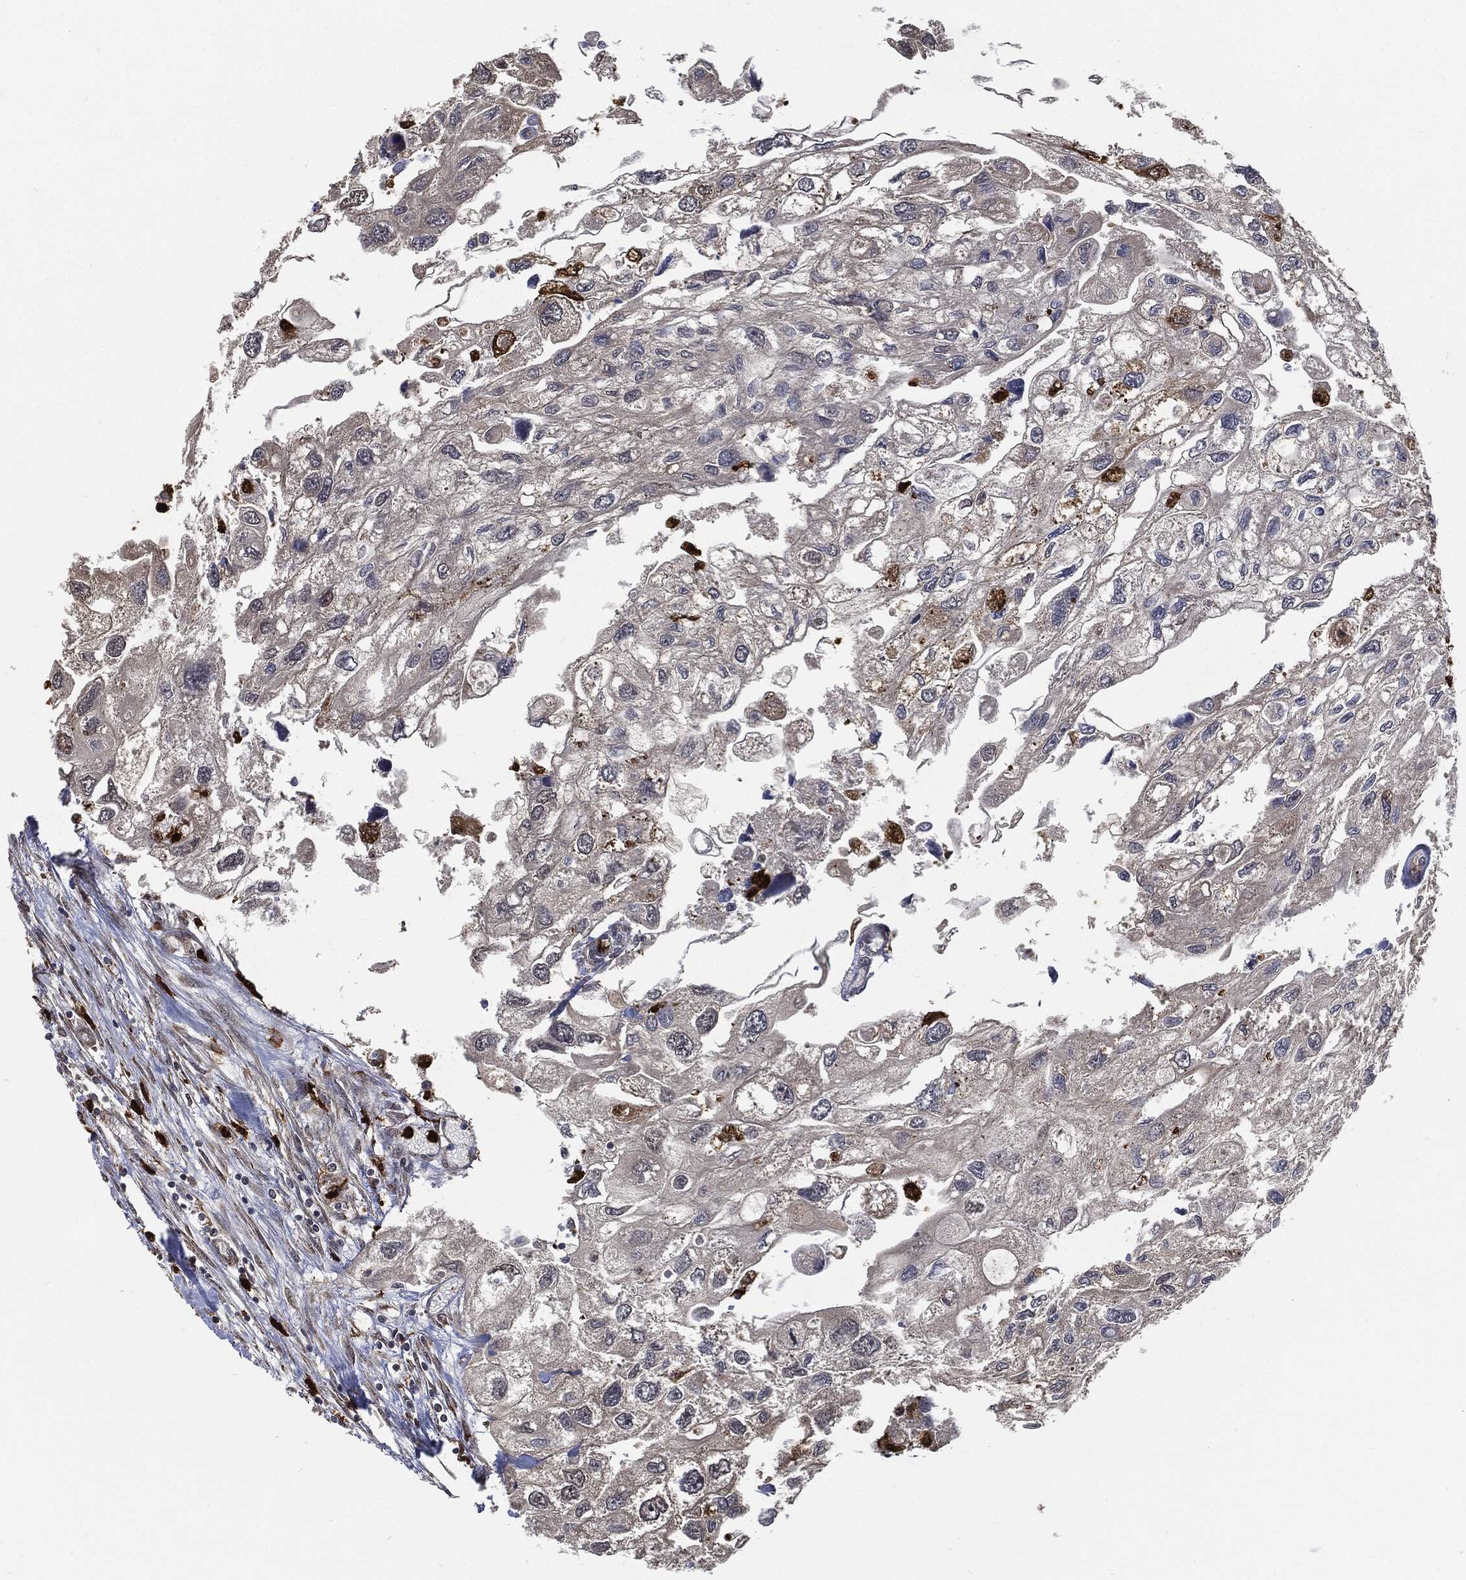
{"staining": {"intensity": "strong", "quantity": "<25%", "location": "cytoplasmic/membranous"}, "tissue": "urothelial cancer", "cell_type": "Tumor cells", "image_type": "cancer", "snomed": [{"axis": "morphology", "description": "Urothelial carcinoma, High grade"}, {"axis": "topography", "description": "Urinary bladder"}], "caption": "About <25% of tumor cells in human urothelial cancer exhibit strong cytoplasmic/membranous protein staining as visualized by brown immunohistochemical staining.", "gene": "S100A9", "patient": {"sex": "male", "age": 59}}